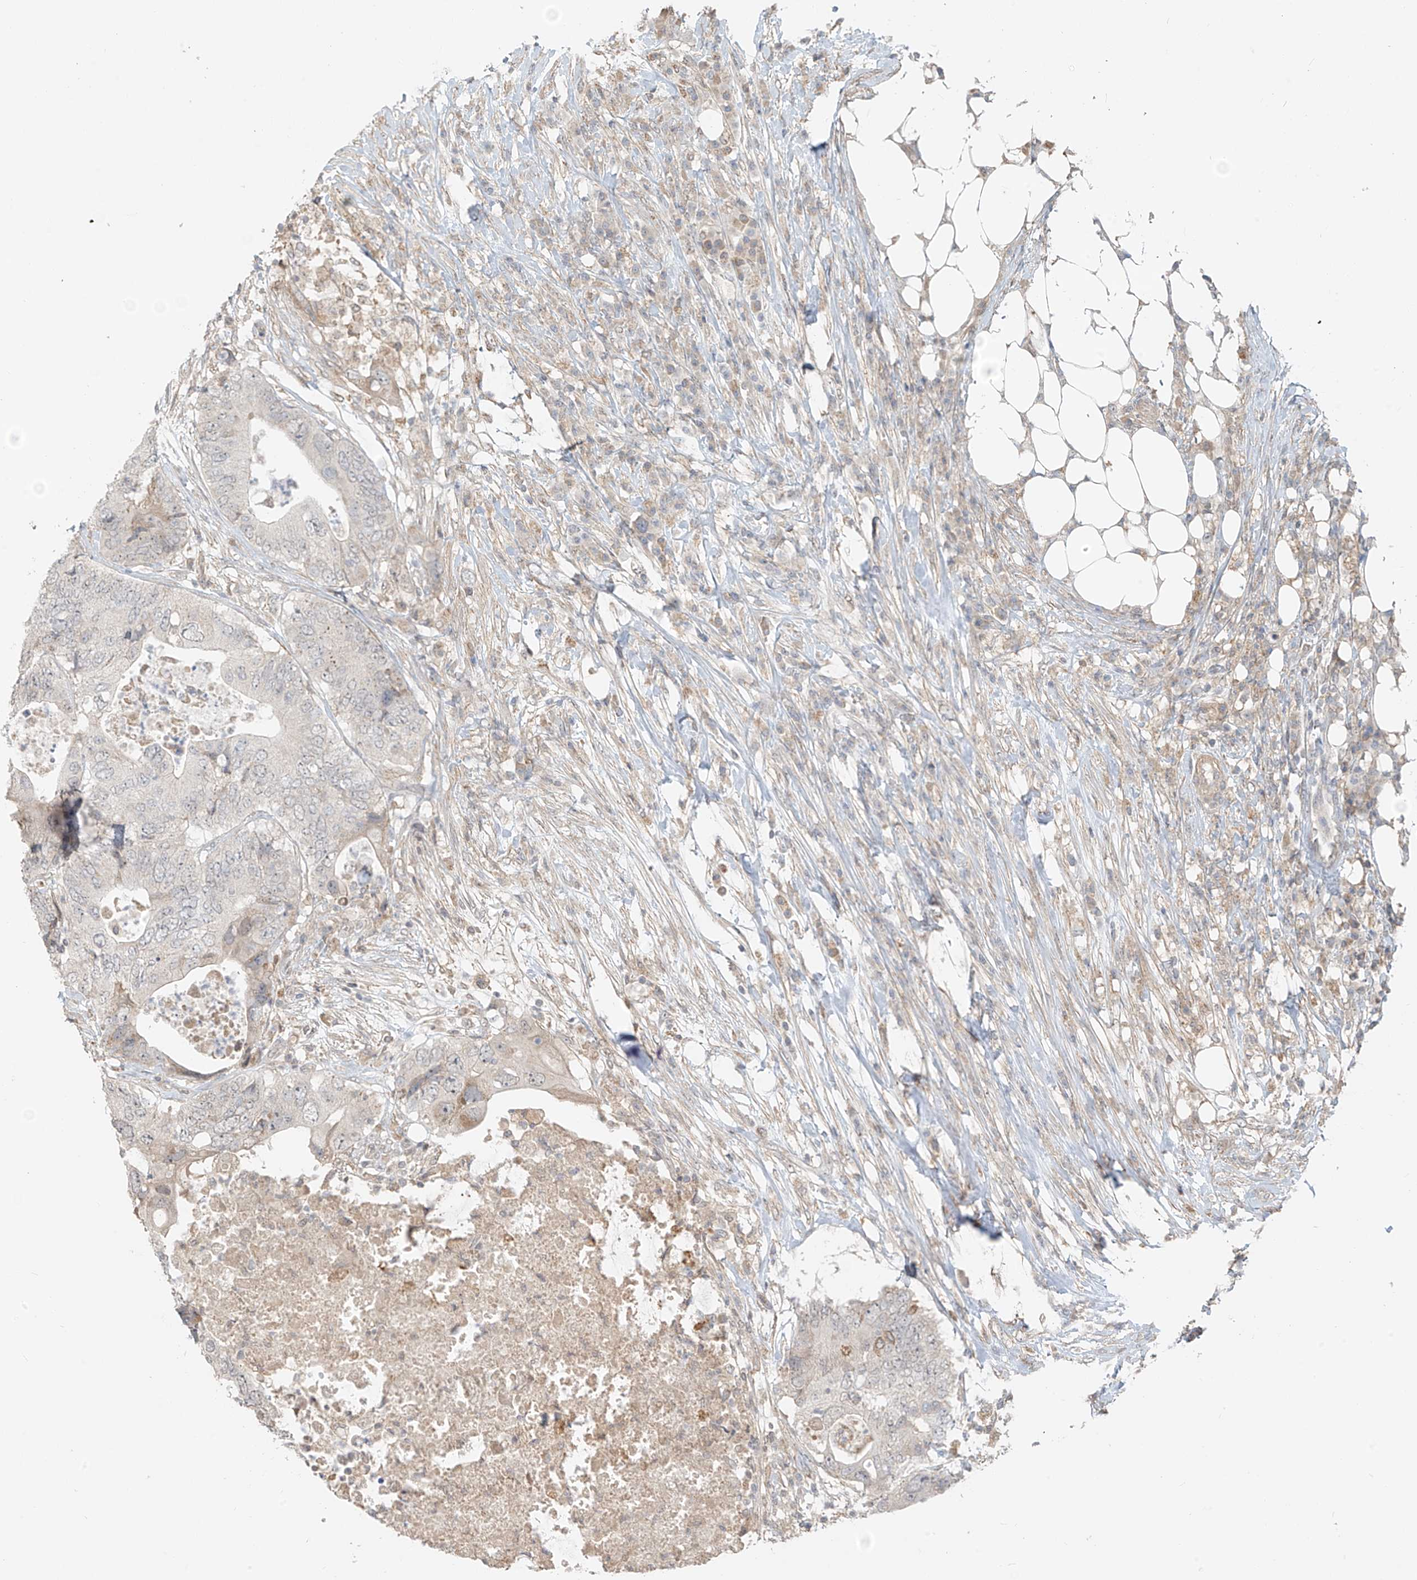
{"staining": {"intensity": "negative", "quantity": "none", "location": "none"}, "tissue": "colorectal cancer", "cell_type": "Tumor cells", "image_type": "cancer", "snomed": [{"axis": "morphology", "description": "Adenocarcinoma, NOS"}, {"axis": "topography", "description": "Colon"}], "caption": "This is a histopathology image of IHC staining of colorectal adenocarcinoma, which shows no positivity in tumor cells. (Brightfield microscopy of DAB immunohistochemistry (IHC) at high magnification).", "gene": "ABCD1", "patient": {"sex": "male", "age": 71}}